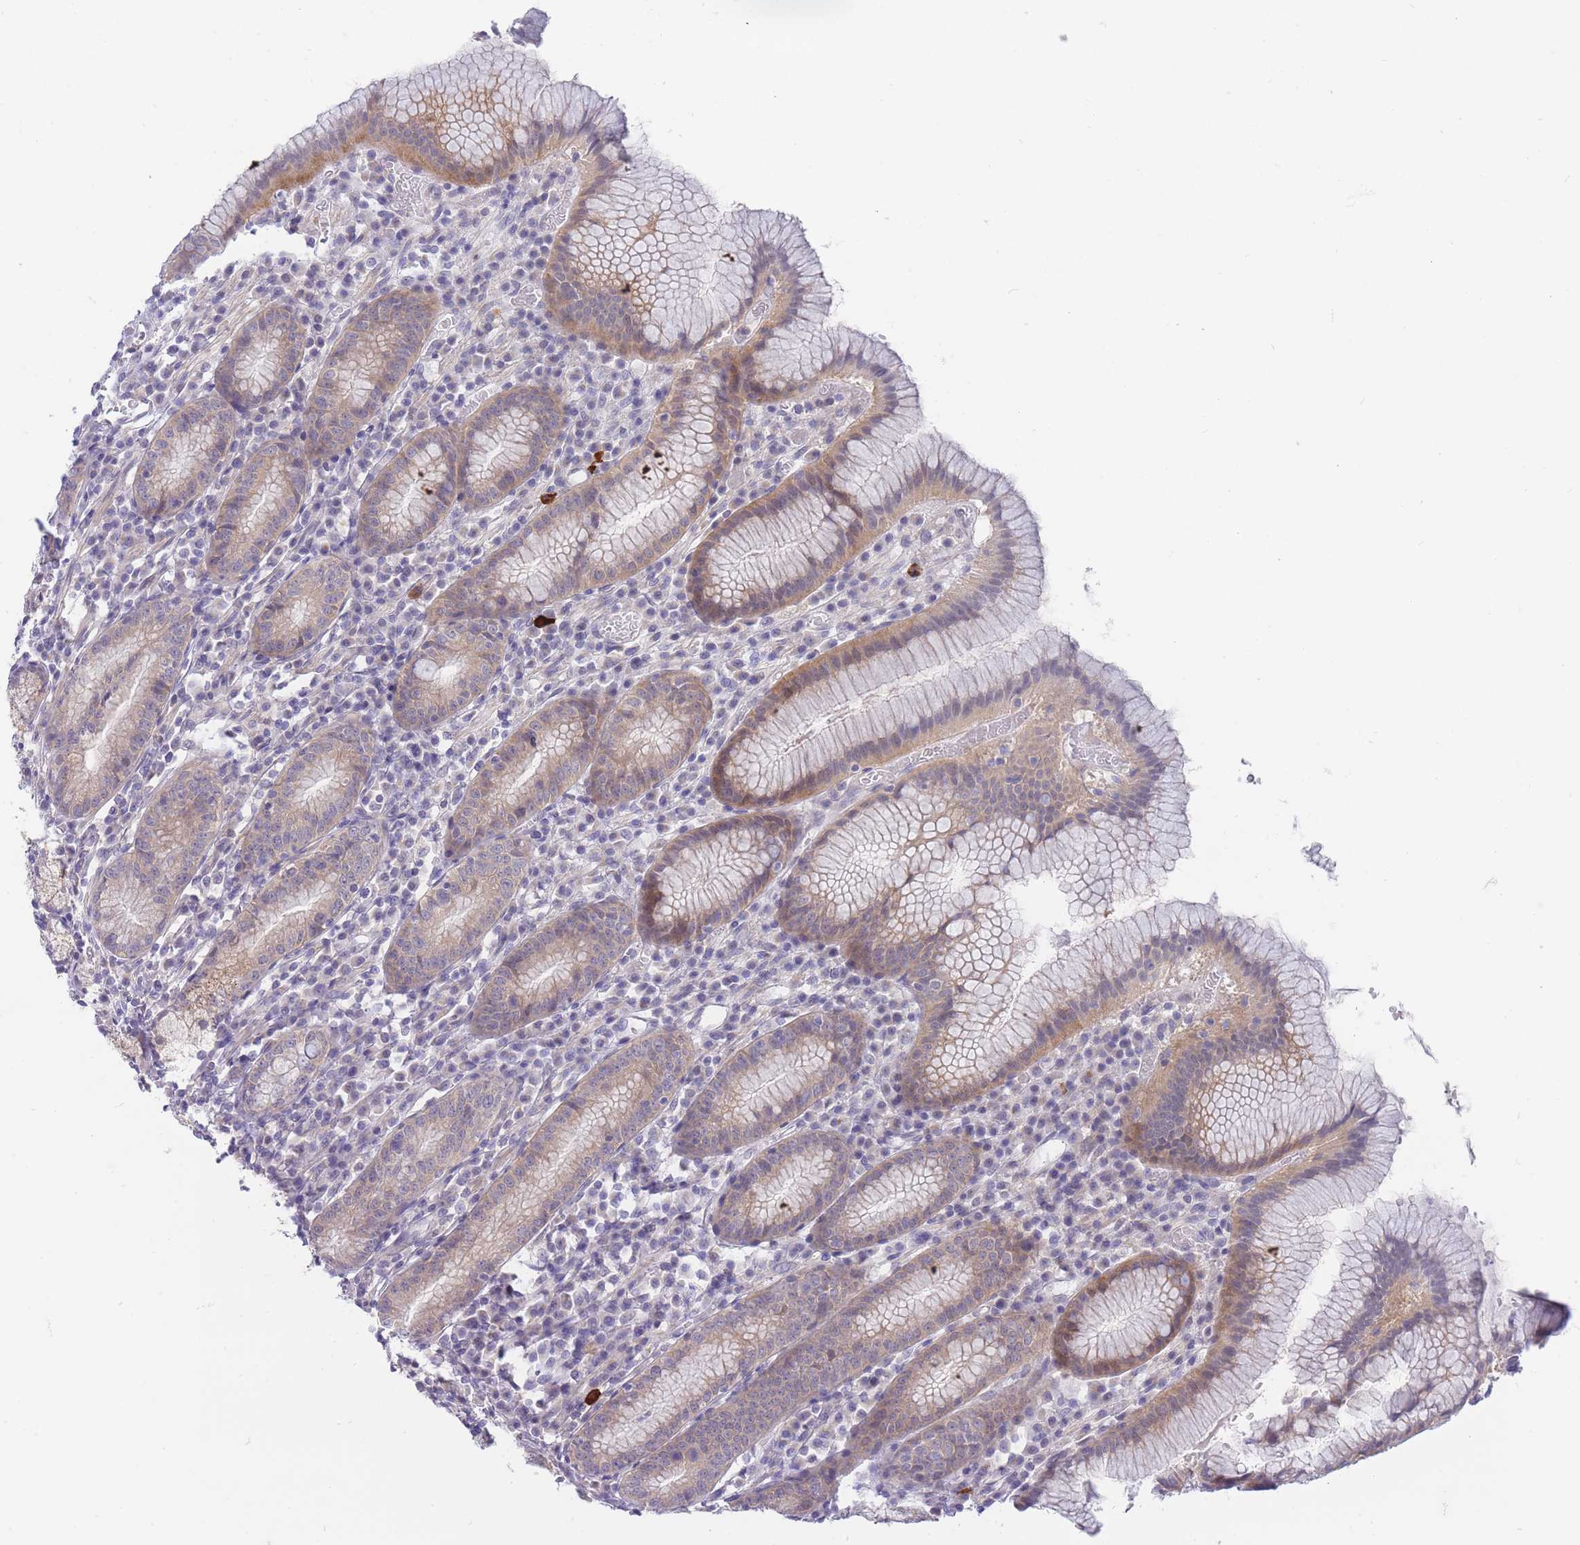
{"staining": {"intensity": "moderate", "quantity": "25%-75%", "location": "cytoplasmic/membranous"}, "tissue": "stomach", "cell_type": "Glandular cells", "image_type": "normal", "snomed": [{"axis": "morphology", "description": "Normal tissue, NOS"}, {"axis": "topography", "description": "Stomach"}], "caption": "Immunohistochemistry (IHC) of normal stomach shows medium levels of moderate cytoplasmic/membranous staining in about 25%-75% of glandular cells. Using DAB (brown) and hematoxylin (blue) stains, captured at high magnification using brightfield microscopy.", "gene": "SUGT1", "patient": {"sex": "male", "age": 55}}